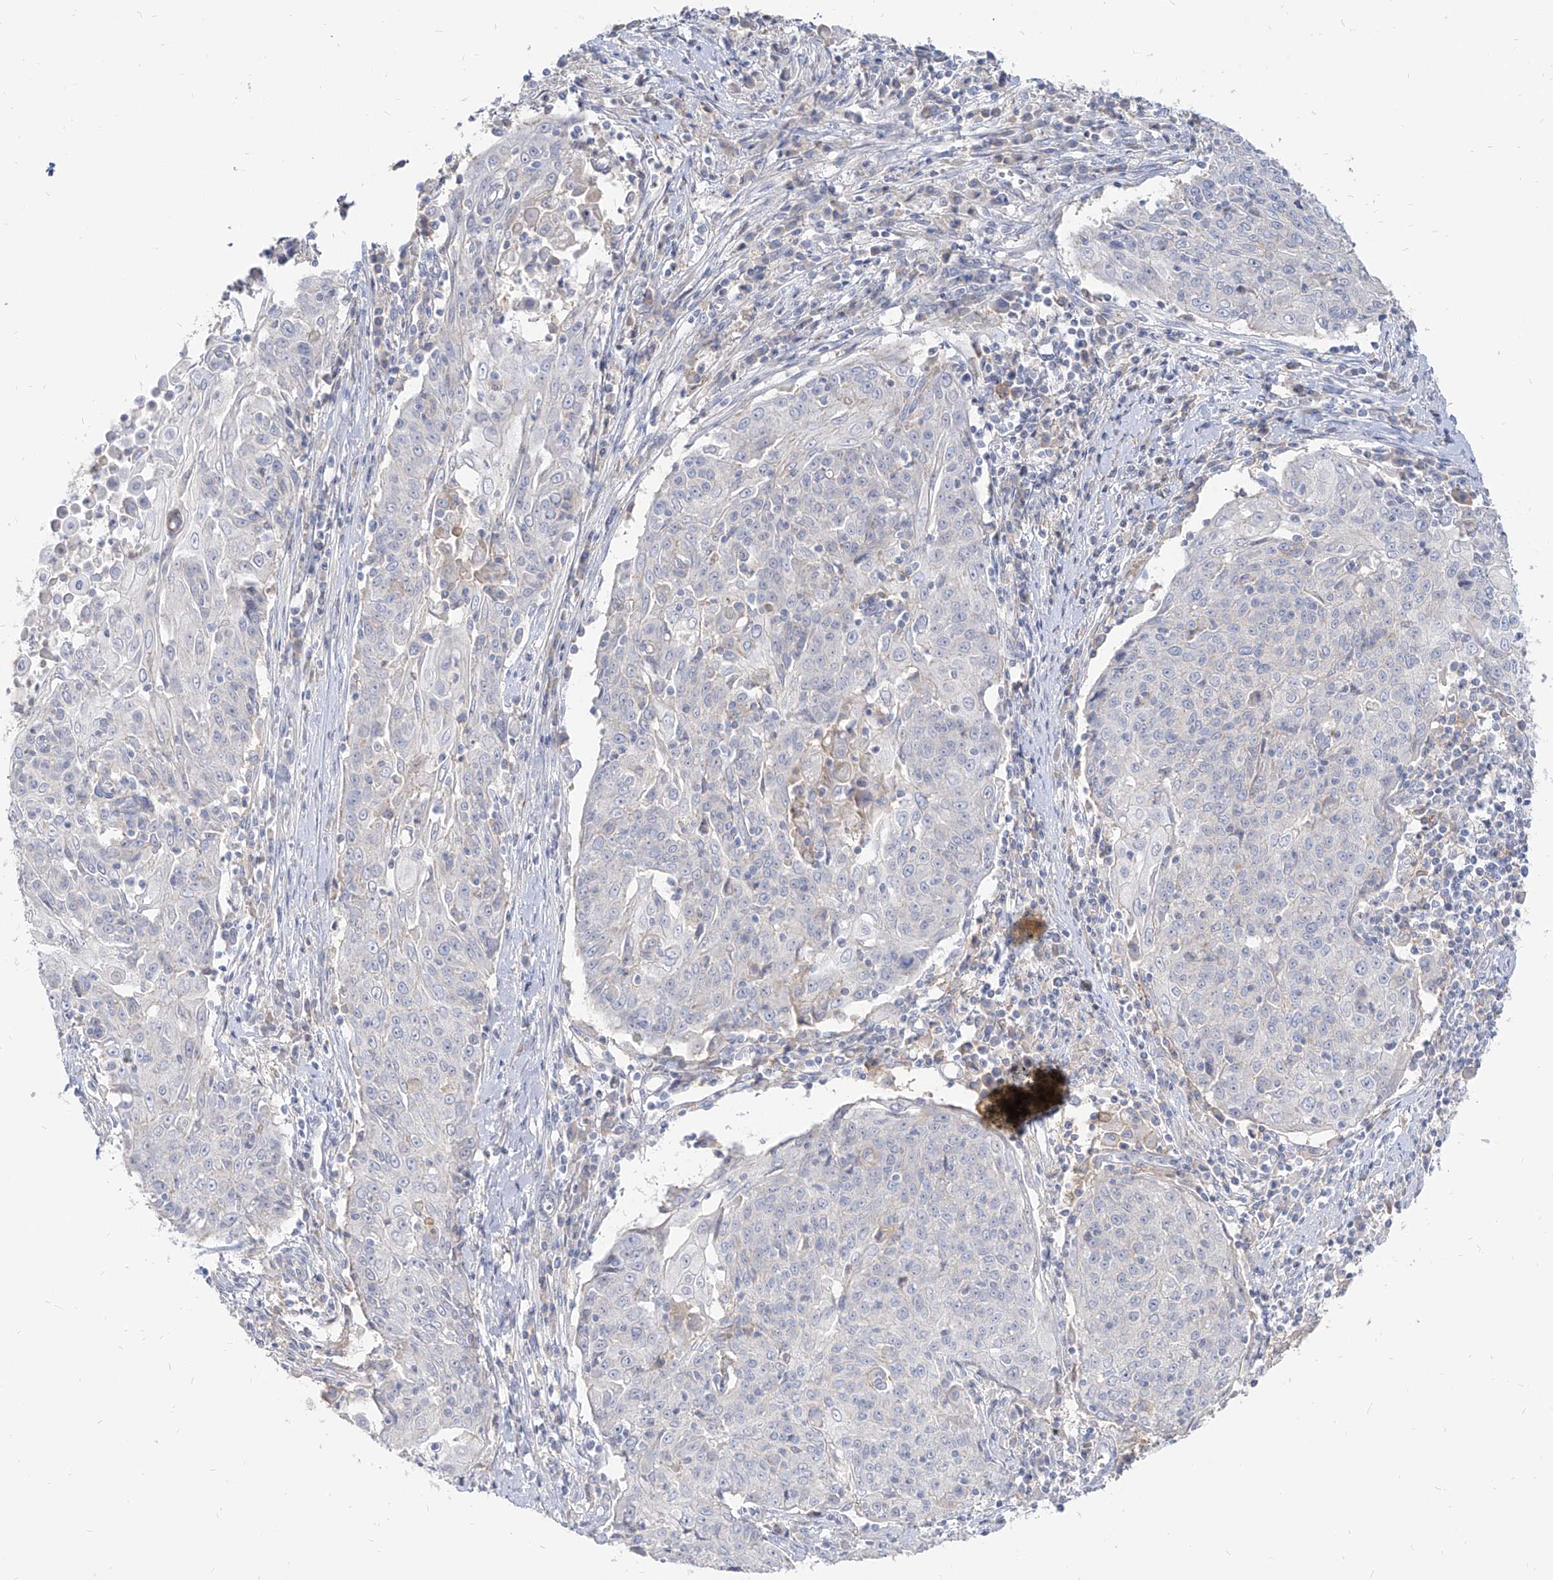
{"staining": {"intensity": "negative", "quantity": "none", "location": "none"}, "tissue": "cervical cancer", "cell_type": "Tumor cells", "image_type": "cancer", "snomed": [{"axis": "morphology", "description": "Squamous cell carcinoma, NOS"}, {"axis": "topography", "description": "Cervix"}], "caption": "The immunohistochemistry (IHC) image has no significant staining in tumor cells of squamous cell carcinoma (cervical) tissue.", "gene": "RBFOX3", "patient": {"sex": "female", "age": 48}}